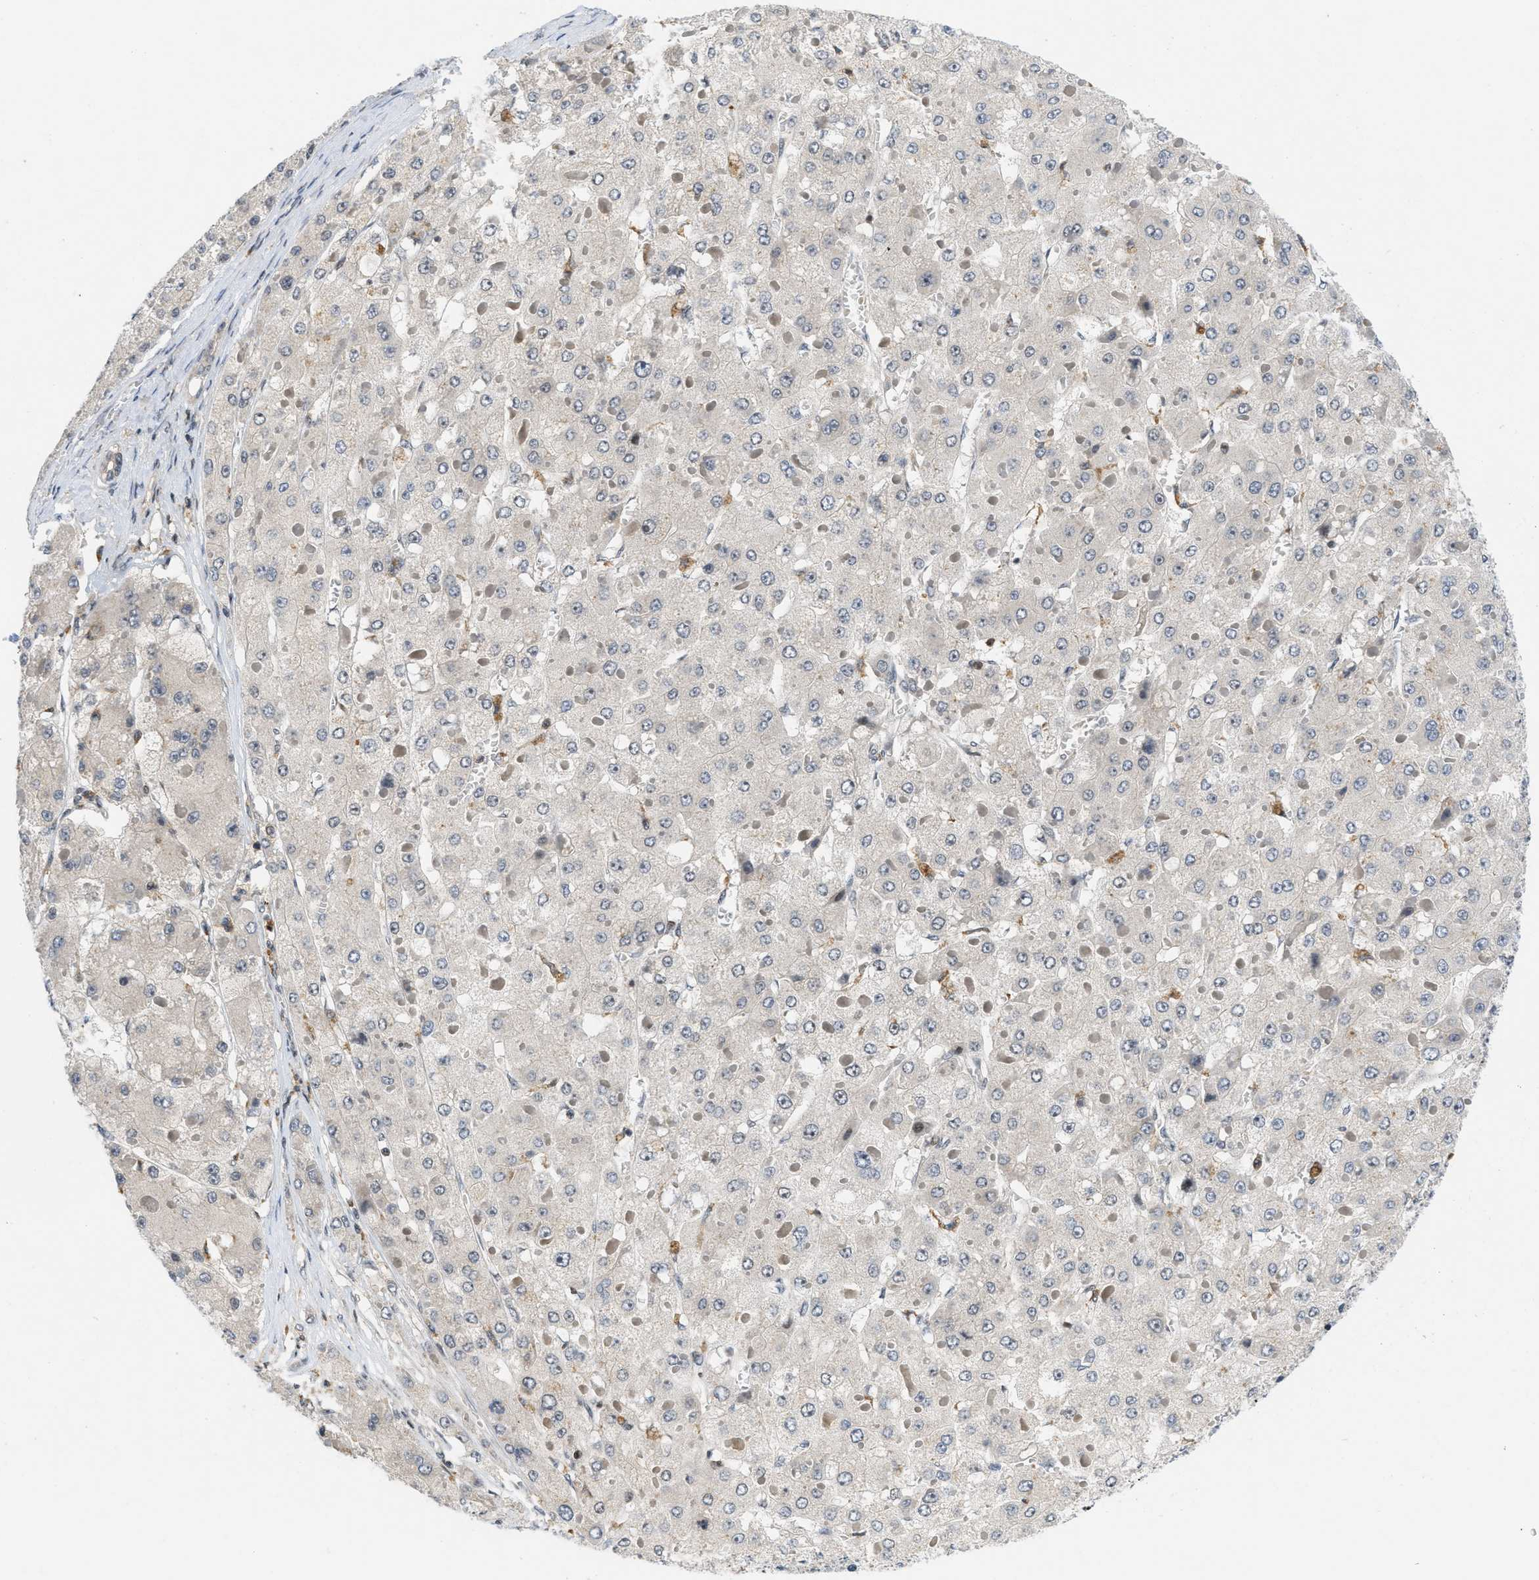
{"staining": {"intensity": "negative", "quantity": "none", "location": "none"}, "tissue": "liver cancer", "cell_type": "Tumor cells", "image_type": "cancer", "snomed": [{"axis": "morphology", "description": "Carcinoma, Hepatocellular, NOS"}, {"axis": "topography", "description": "Liver"}], "caption": "Micrograph shows no significant protein expression in tumor cells of liver hepatocellular carcinoma.", "gene": "ING1", "patient": {"sex": "female", "age": 73}}